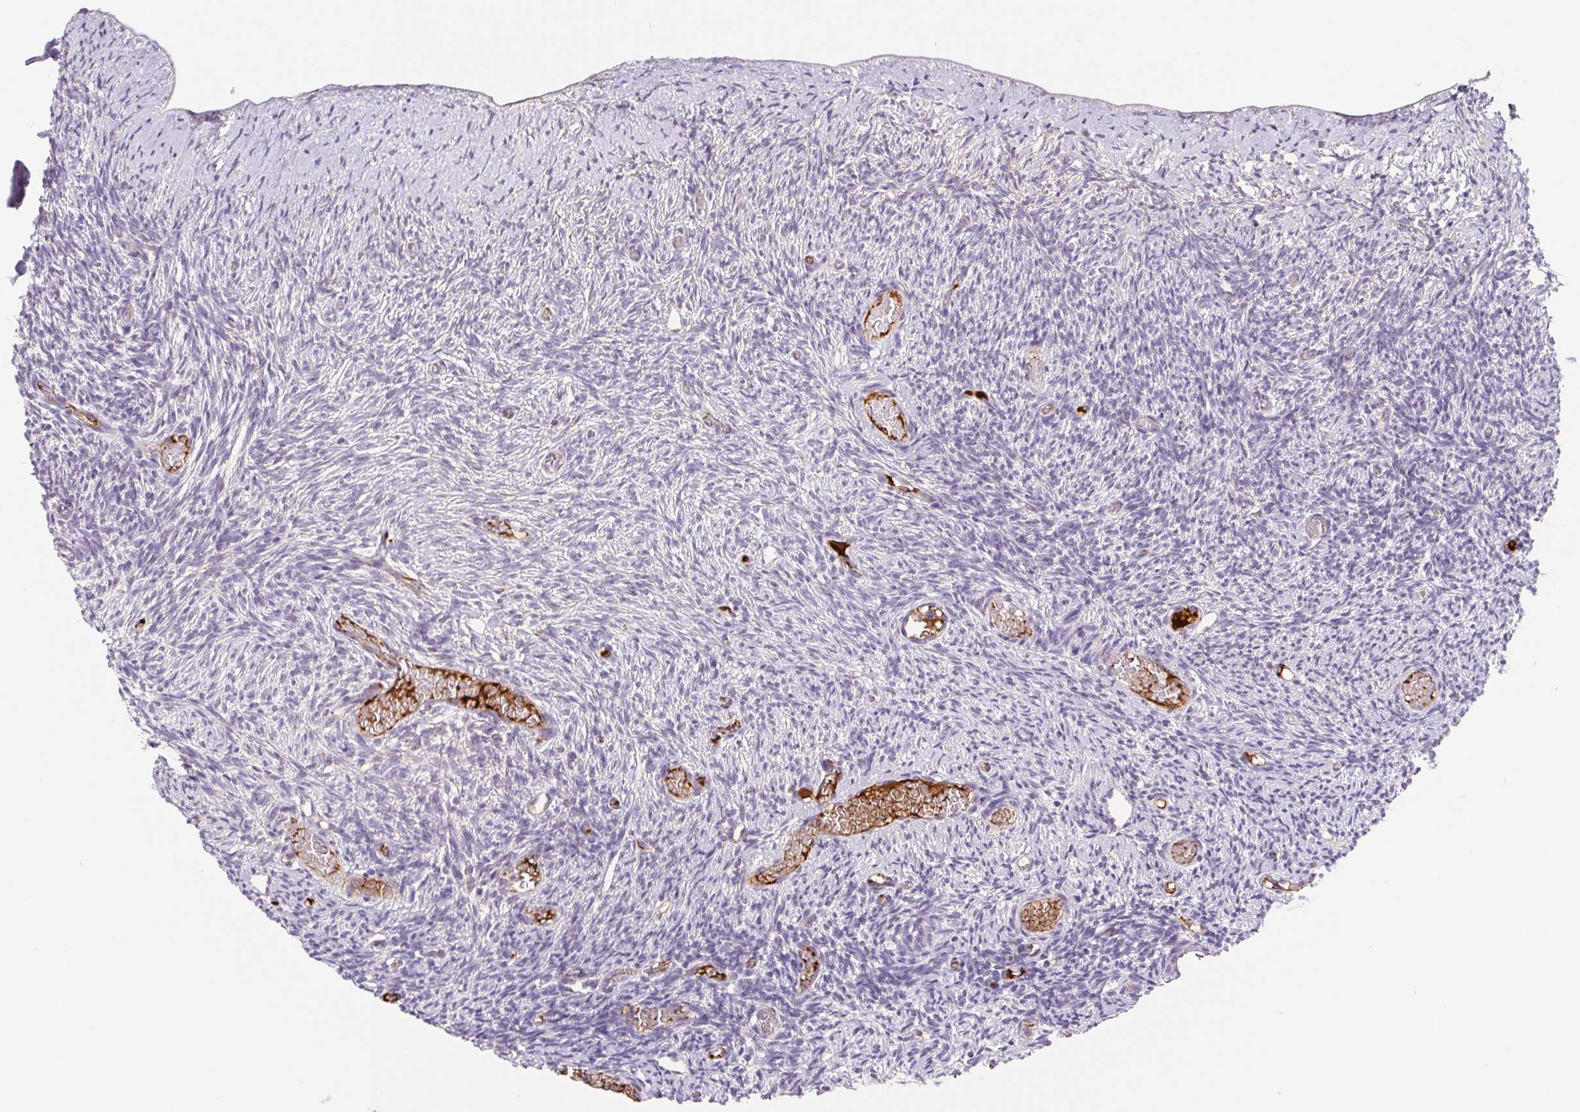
{"staining": {"intensity": "negative", "quantity": "none", "location": "none"}, "tissue": "ovary", "cell_type": "Follicle cells", "image_type": "normal", "snomed": [{"axis": "morphology", "description": "Normal tissue, NOS"}, {"axis": "topography", "description": "Ovary"}], "caption": "Unremarkable ovary was stained to show a protein in brown. There is no significant expression in follicle cells. (Stains: DAB (3,3'-diaminobenzidine) immunohistochemistry (IHC) with hematoxylin counter stain, Microscopy: brightfield microscopy at high magnification).", "gene": "EMC6", "patient": {"sex": "female", "age": 39}}